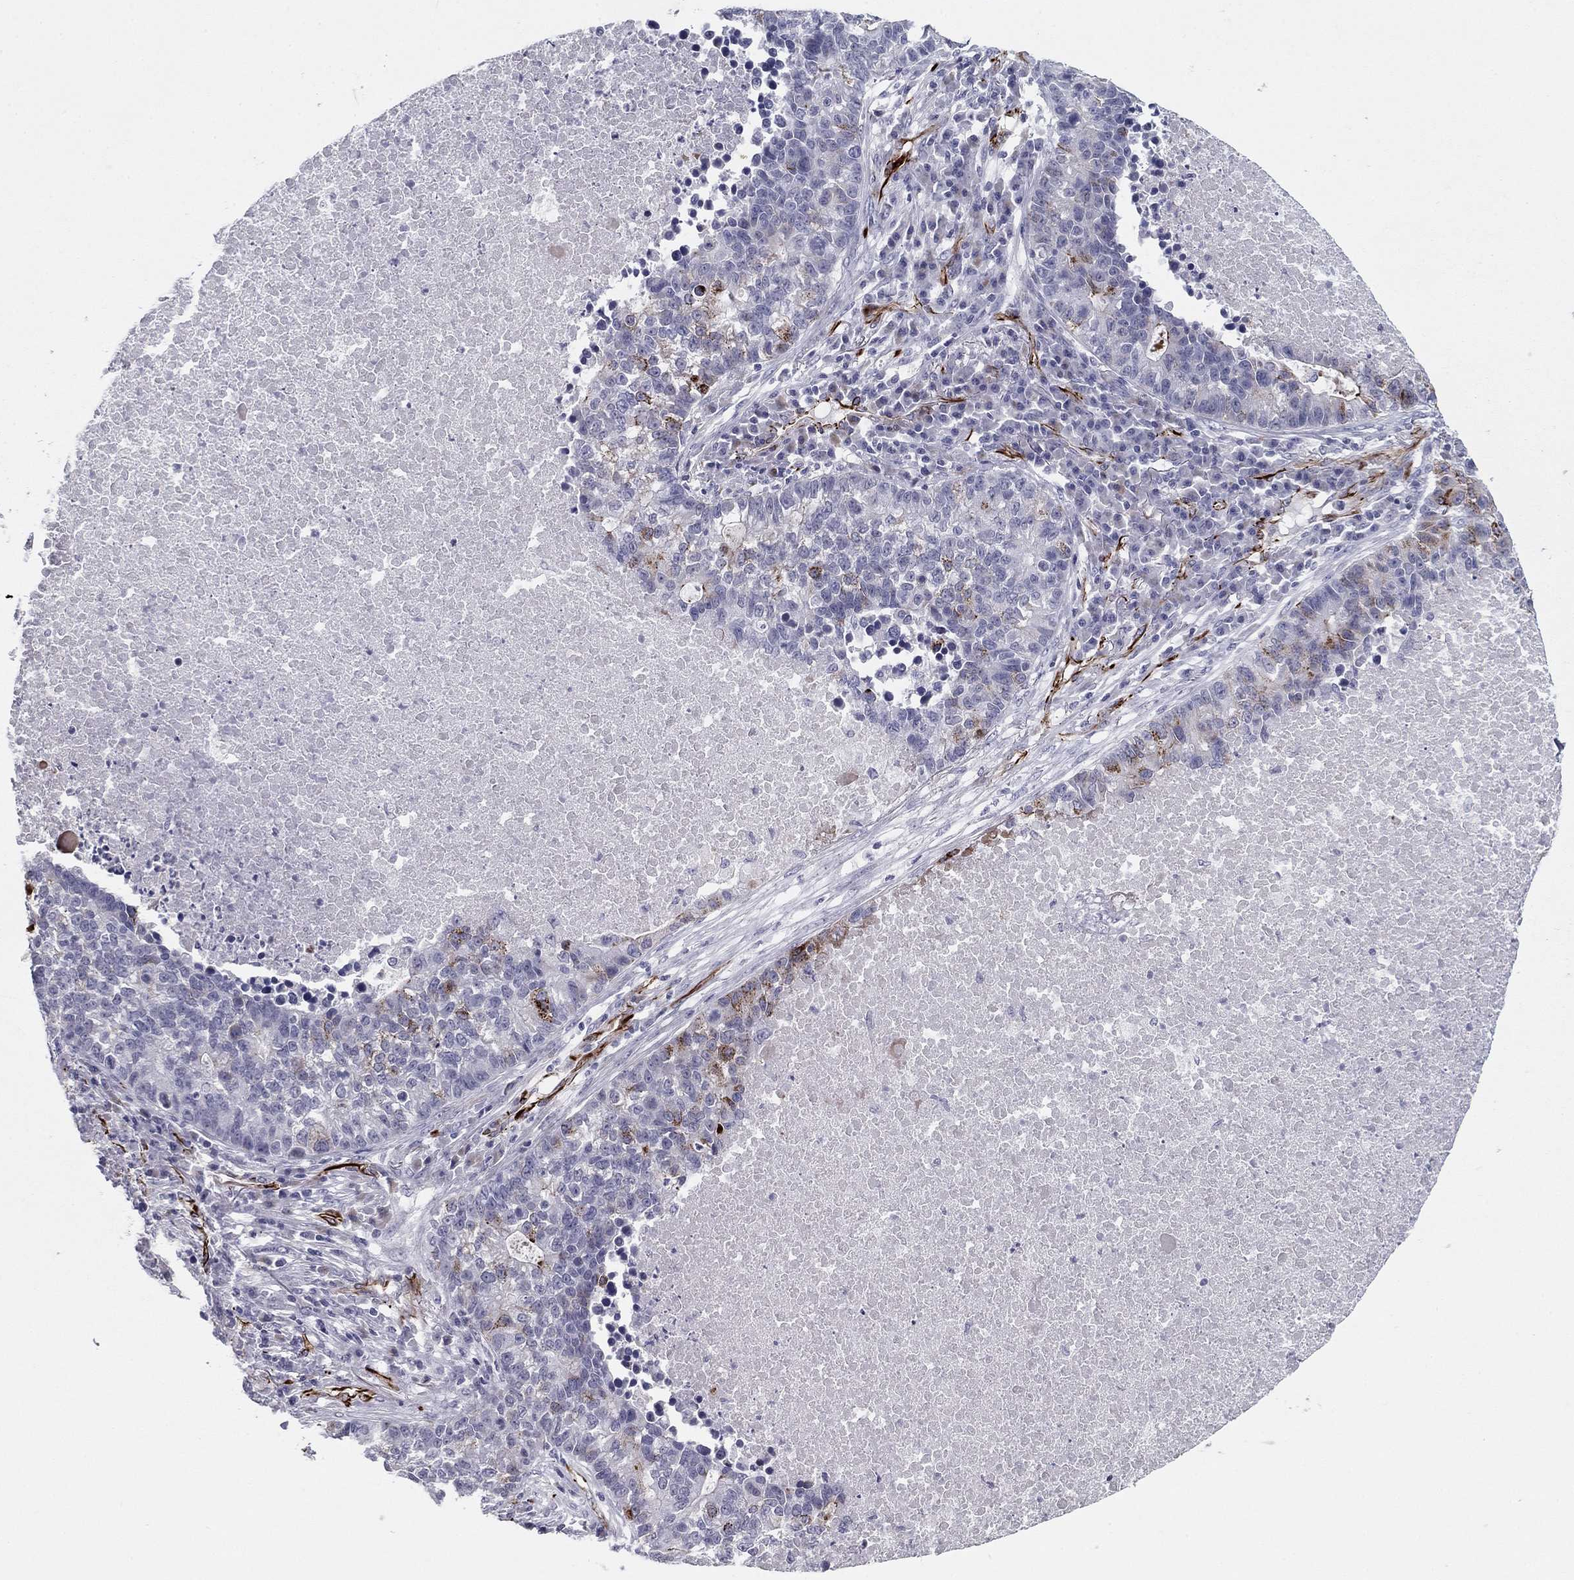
{"staining": {"intensity": "negative", "quantity": "none", "location": "none"}, "tissue": "lung cancer", "cell_type": "Tumor cells", "image_type": "cancer", "snomed": [{"axis": "morphology", "description": "Adenocarcinoma, NOS"}, {"axis": "topography", "description": "Lung"}], "caption": "IHC of adenocarcinoma (lung) exhibits no expression in tumor cells.", "gene": "ANKS4B", "patient": {"sex": "male", "age": 57}}